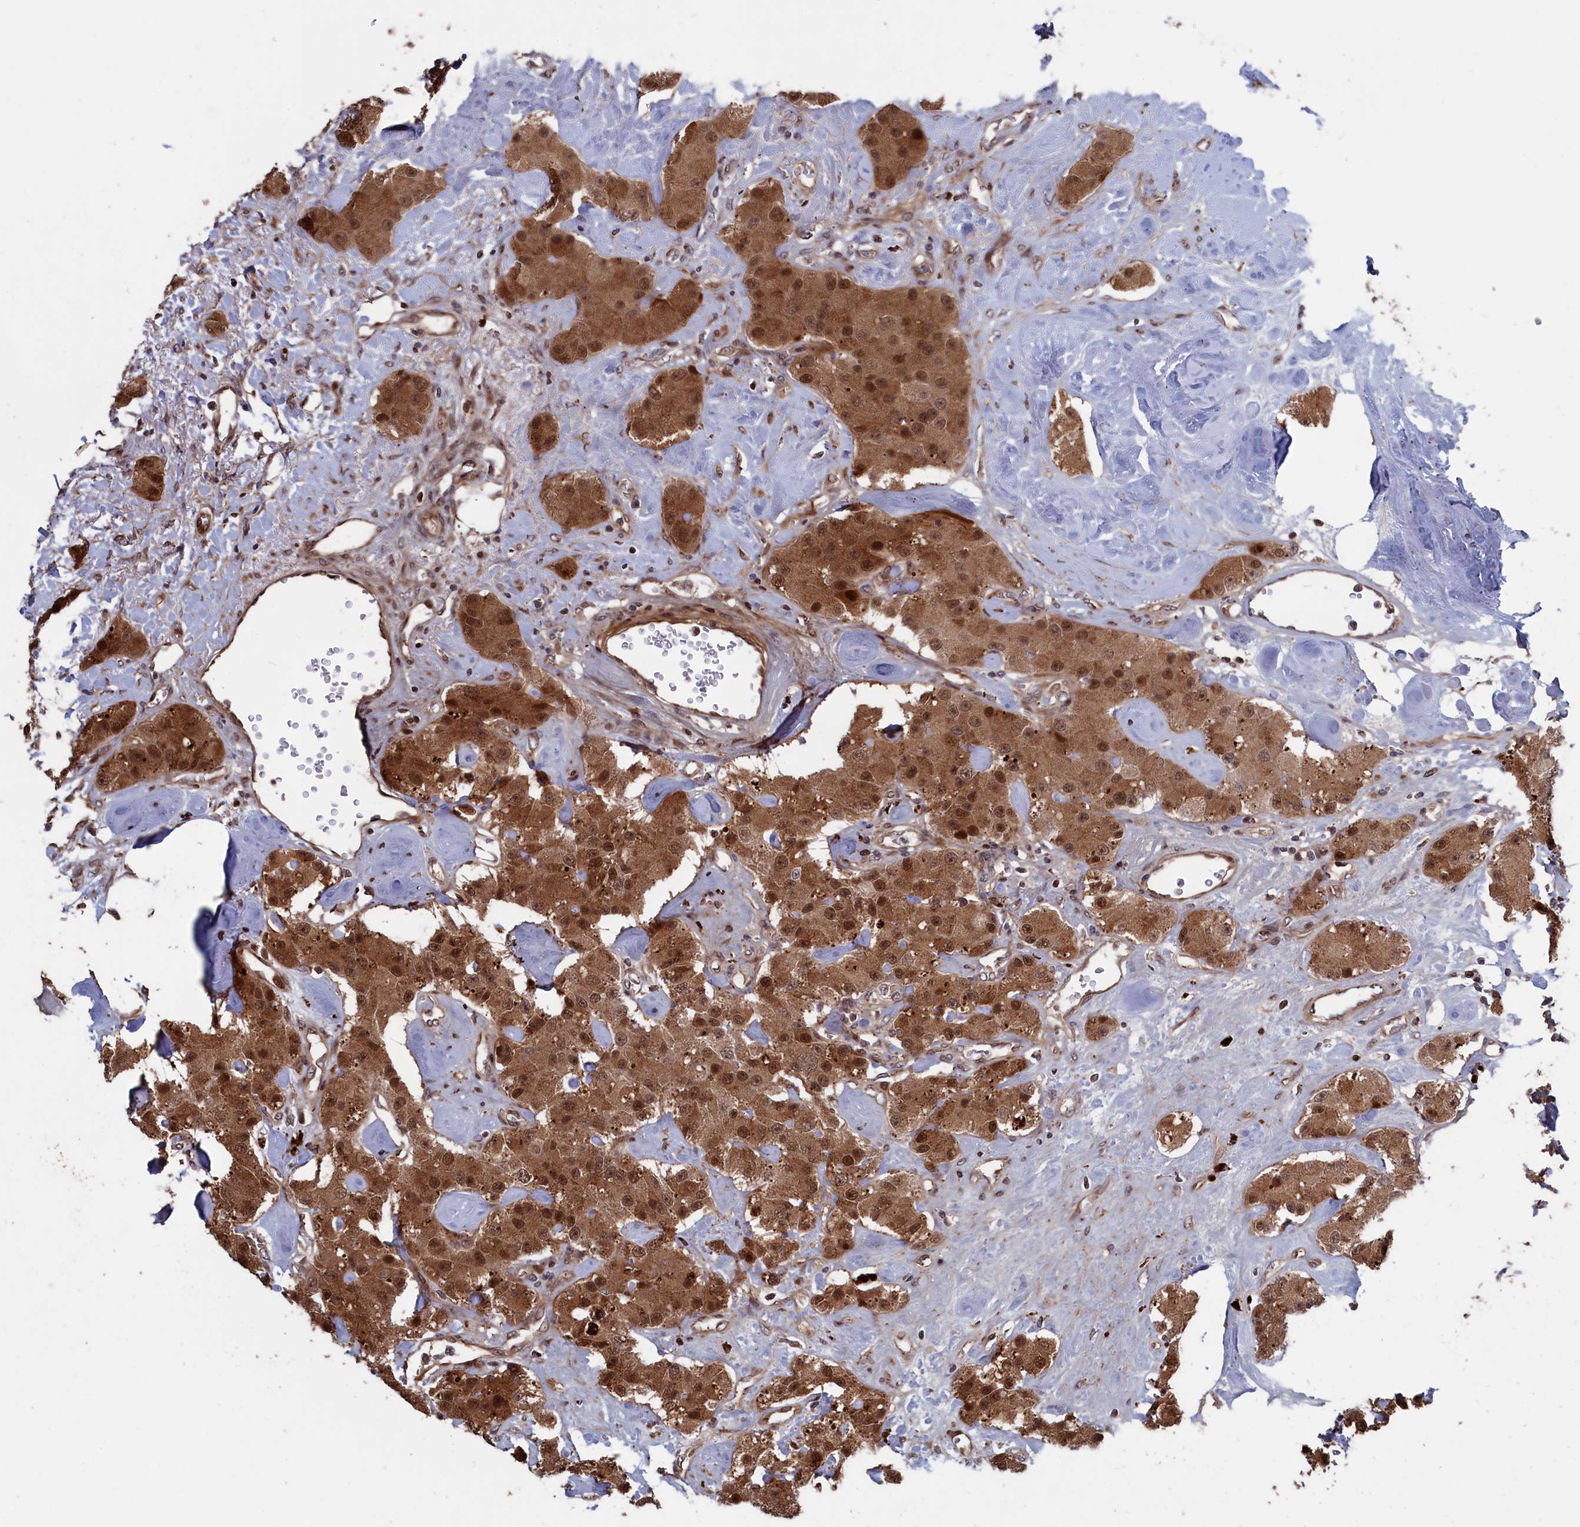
{"staining": {"intensity": "moderate", "quantity": ">75%", "location": "cytoplasmic/membranous,nuclear"}, "tissue": "carcinoid", "cell_type": "Tumor cells", "image_type": "cancer", "snomed": [{"axis": "morphology", "description": "Carcinoid, malignant, NOS"}, {"axis": "topography", "description": "Pancreas"}], "caption": "This is an image of IHC staining of malignant carcinoid, which shows moderate staining in the cytoplasmic/membranous and nuclear of tumor cells.", "gene": "LSG1", "patient": {"sex": "male", "age": 41}}